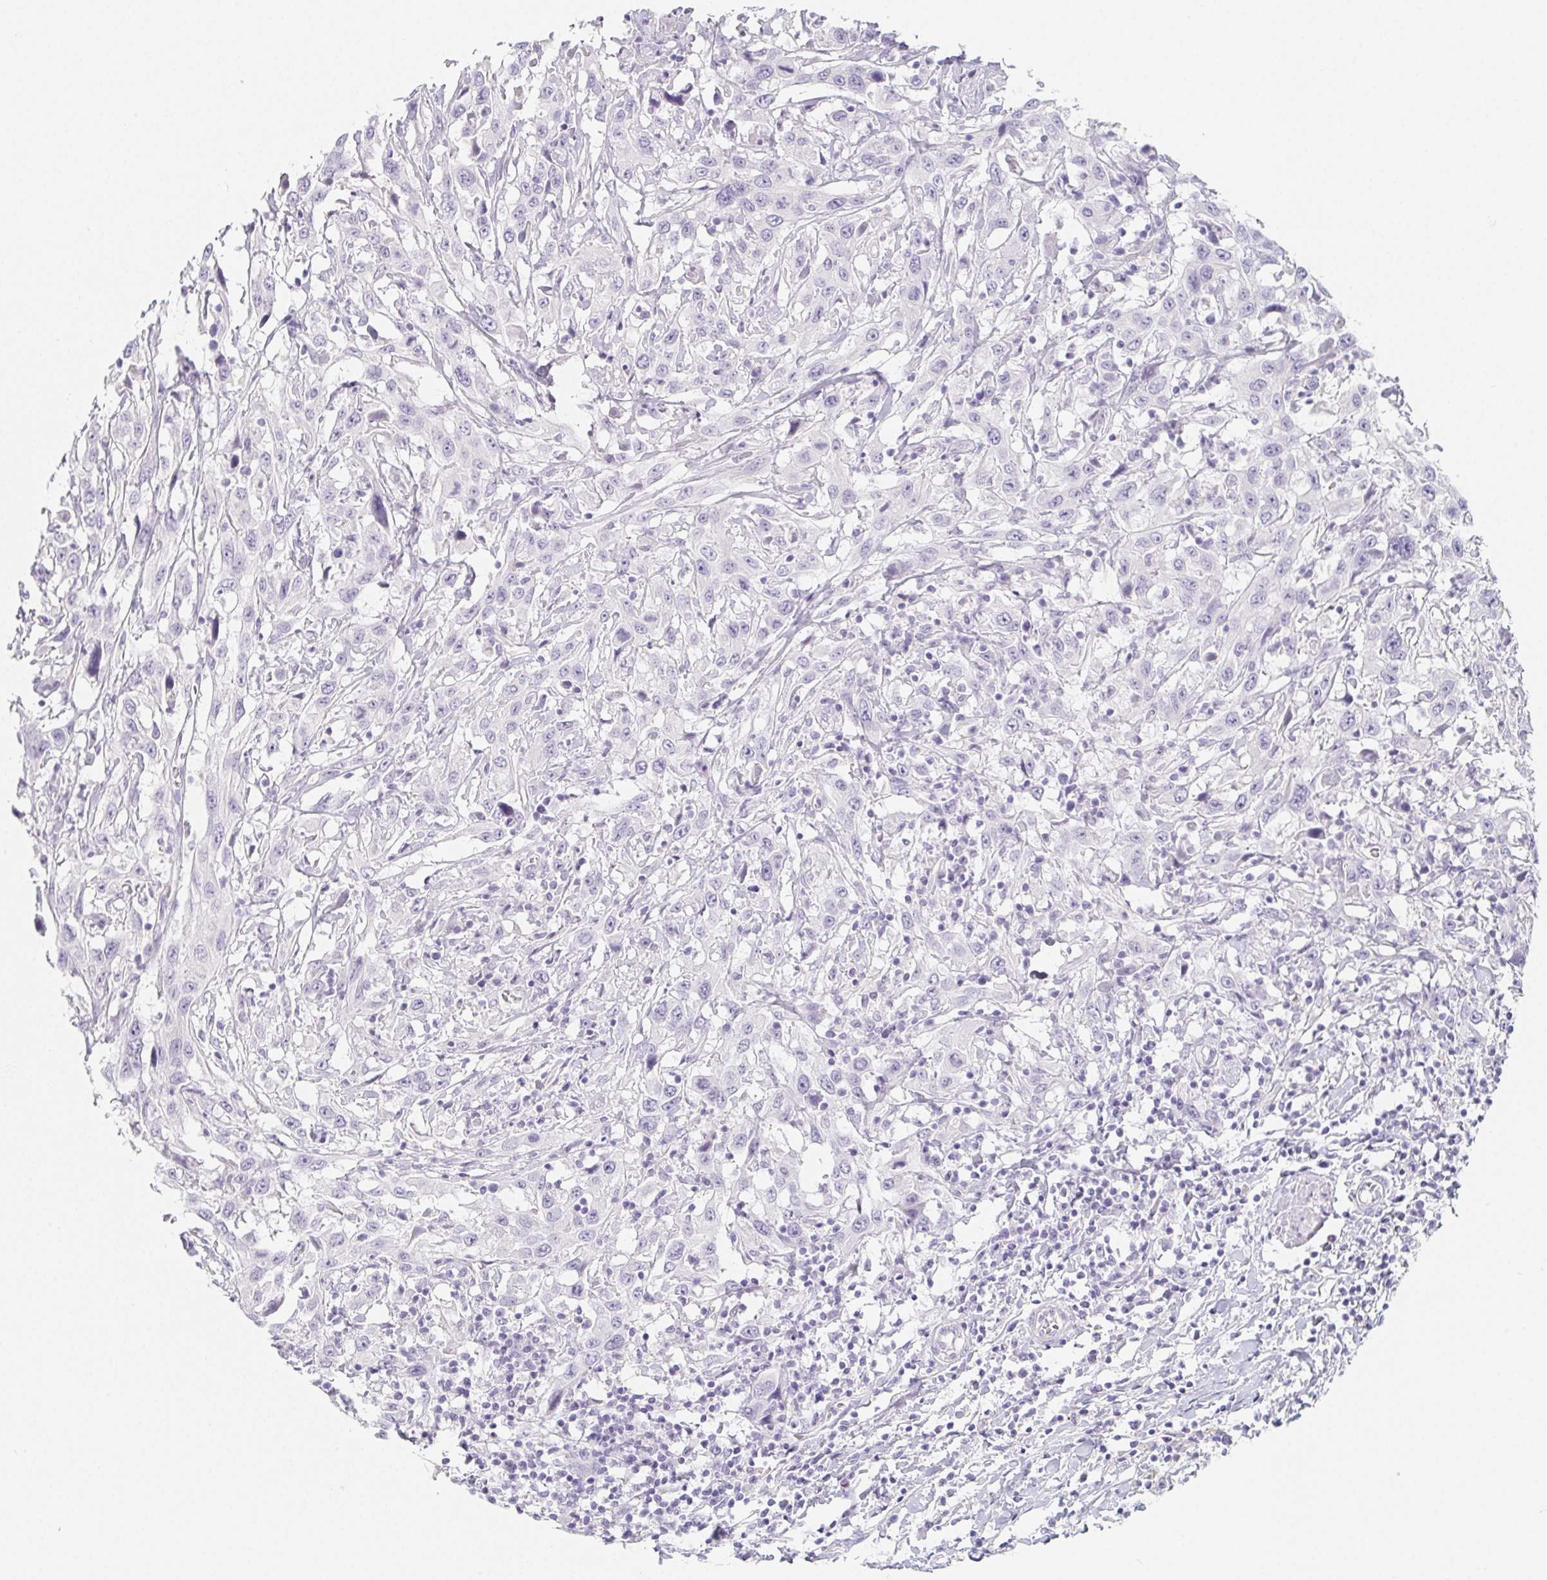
{"staining": {"intensity": "negative", "quantity": "none", "location": "none"}, "tissue": "urothelial cancer", "cell_type": "Tumor cells", "image_type": "cancer", "snomed": [{"axis": "morphology", "description": "Urothelial carcinoma, High grade"}, {"axis": "topography", "description": "Urinary bladder"}], "caption": "Tumor cells show no significant expression in high-grade urothelial carcinoma. The staining was performed using DAB to visualize the protein expression in brown, while the nuclei were stained in blue with hematoxylin (Magnification: 20x).", "gene": "GLIPR1L1", "patient": {"sex": "male", "age": 61}}